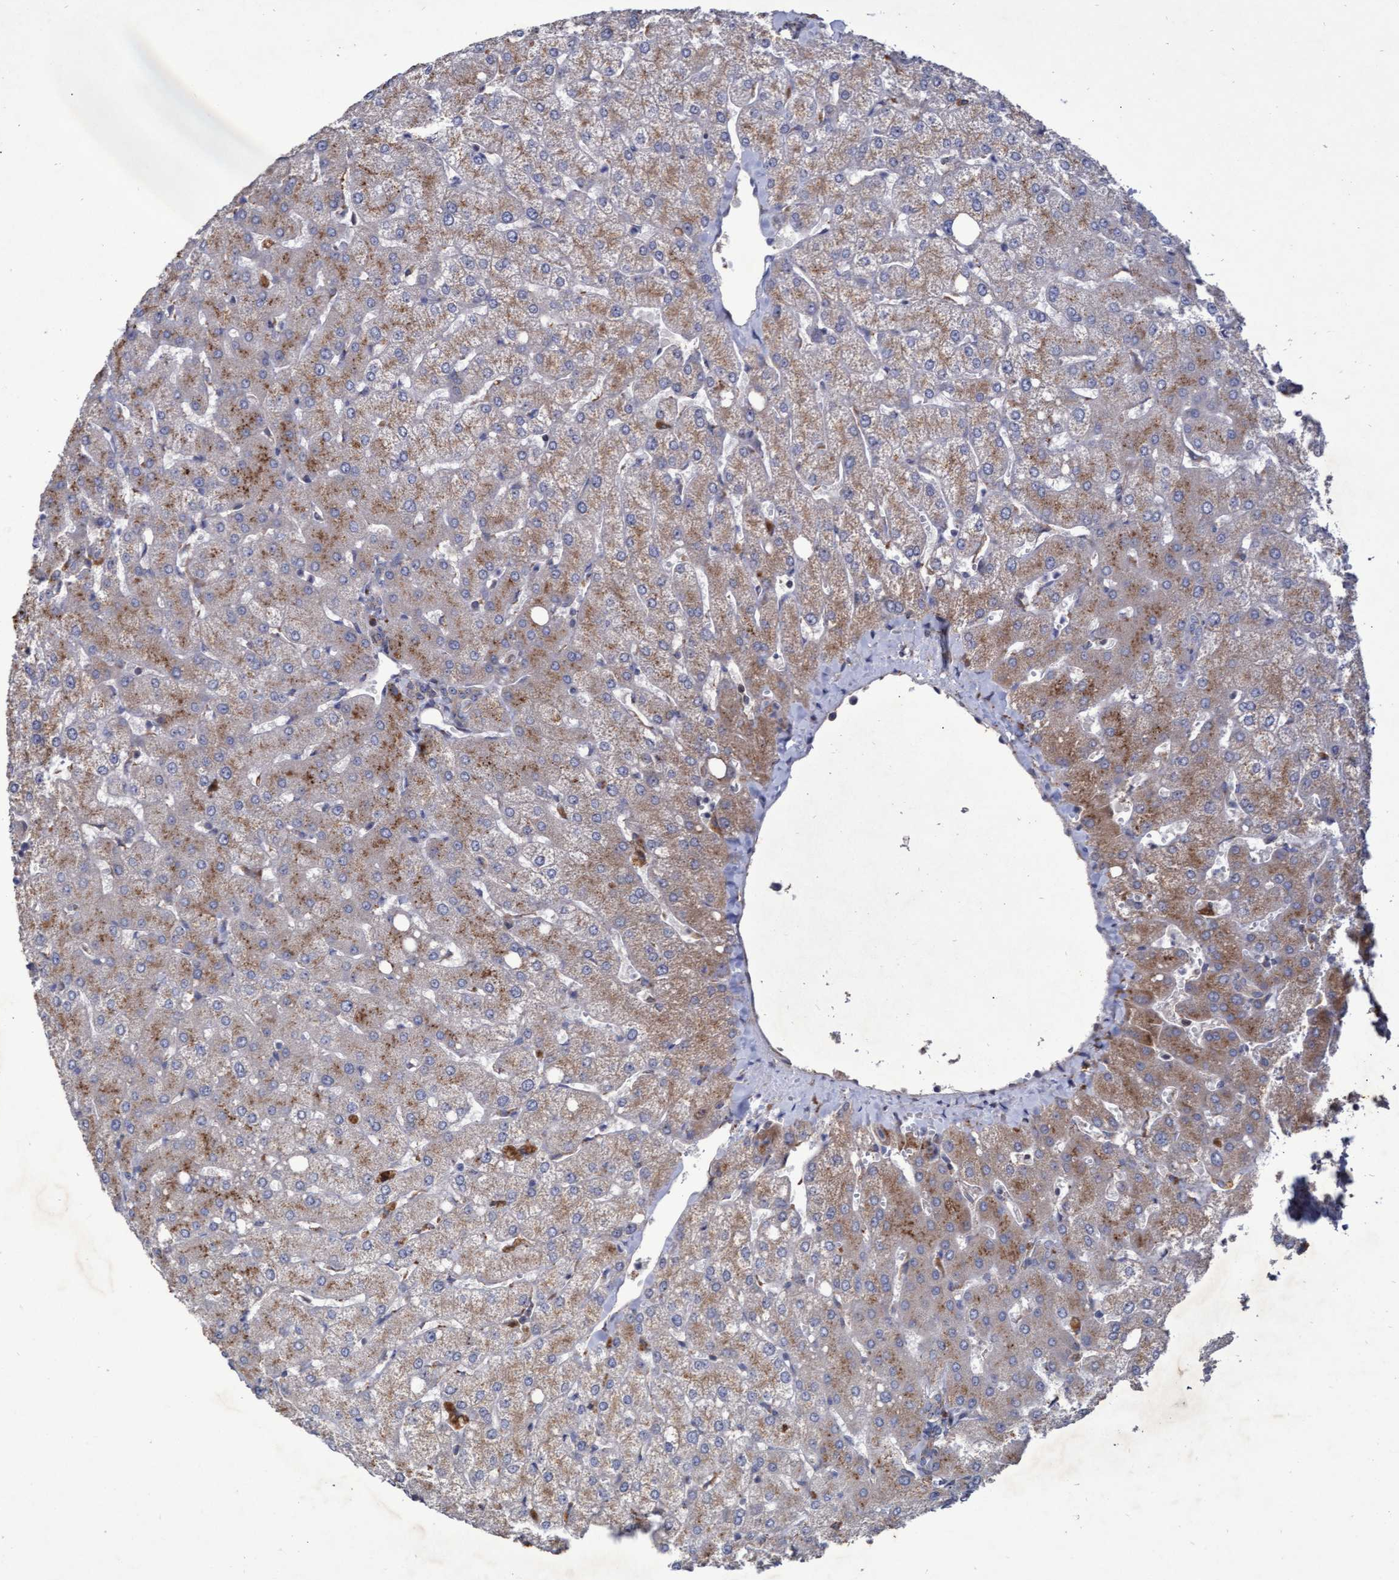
{"staining": {"intensity": "negative", "quantity": "none", "location": "none"}, "tissue": "liver", "cell_type": "Cholangiocytes", "image_type": "normal", "snomed": [{"axis": "morphology", "description": "Normal tissue, NOS"}, {"axis": "topography", "description": "Liver"}], "caption": "DAB (3,3'-diaminobenzidine) immunohistochemical staining of benign liver displays no significant positivity in cholangiocytes. Brightfield microscopy of immunohistochemistry (IHC) stained with DAB (3,3'-diaminobenzidine) (brown) and hematoxylin (blue), captured at high magnification.", "gene": "ABCF2", "patient": {"sex": "female", "age": 54}}